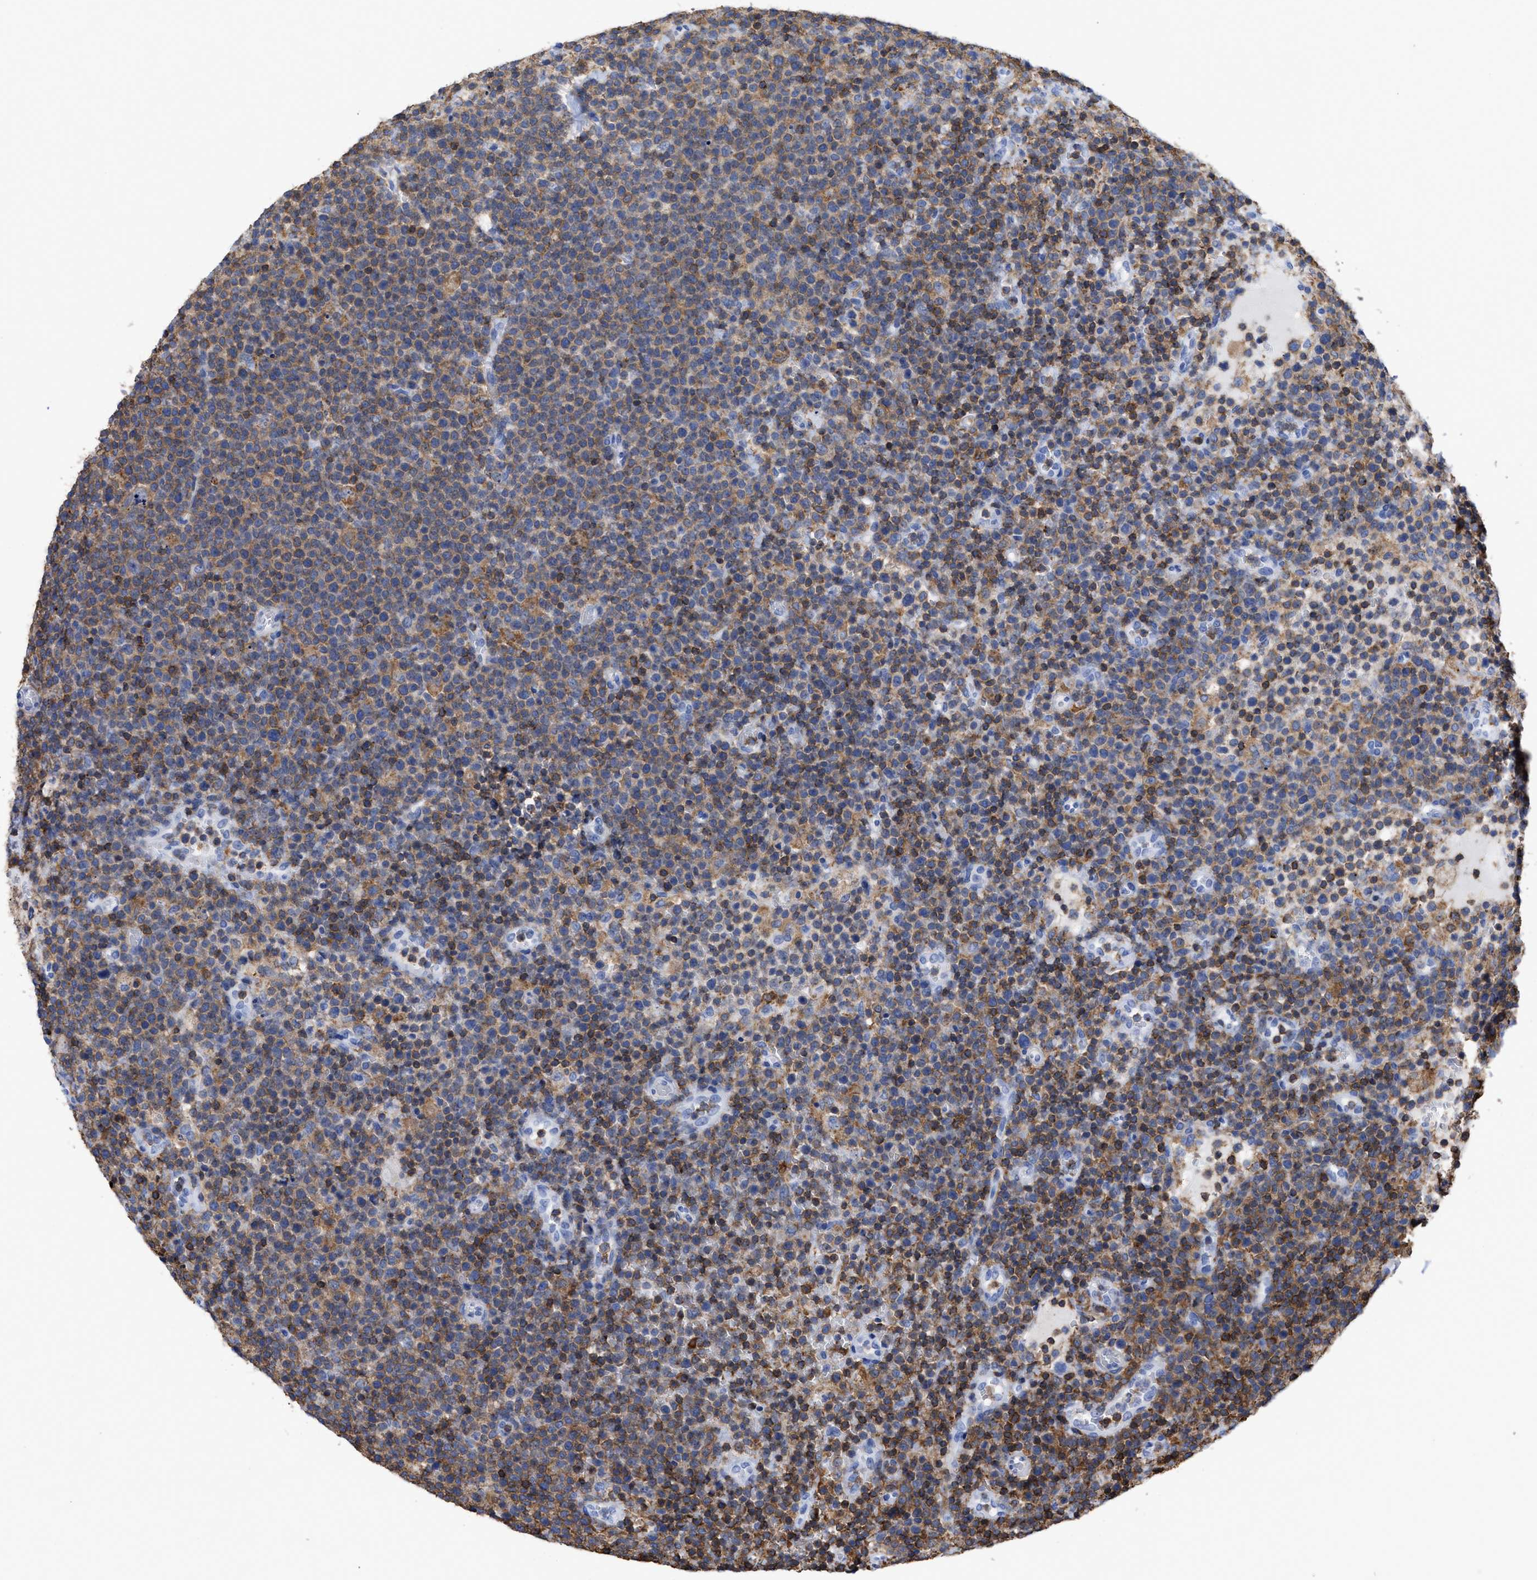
{"staining": {"intensity": "moderate", "quantity": ">75%", "location": "cytoplasmic/membranous"}, "tissue": "lymphoma", "cell_type": "Tumor cells", "image_type": "cancer", "snomed": [{"axis": "morphology", "description": "Malignant lymphoma, non-Hodgkin's type, High grade"}, {"axis": "topography", "description": "Lymph node"}], "caption": "Immunohistochemistry (IHC) staining of high-grade malignant lymphoma, non-Hodgkin's type, which exhibits medium levels of moderate cytoplasmic/membranous expression in about >75% of tumor cells indicating moderate cytoplasmic/membranous protein expression. The staining was performed using DAB (3,3'-diaminobenzidine) (brown) for protein detection and nuclei were counterstained in hematoxylin (blue).", "gene": "HCLS1", "patient": {"sex": "male", "age": 61}}